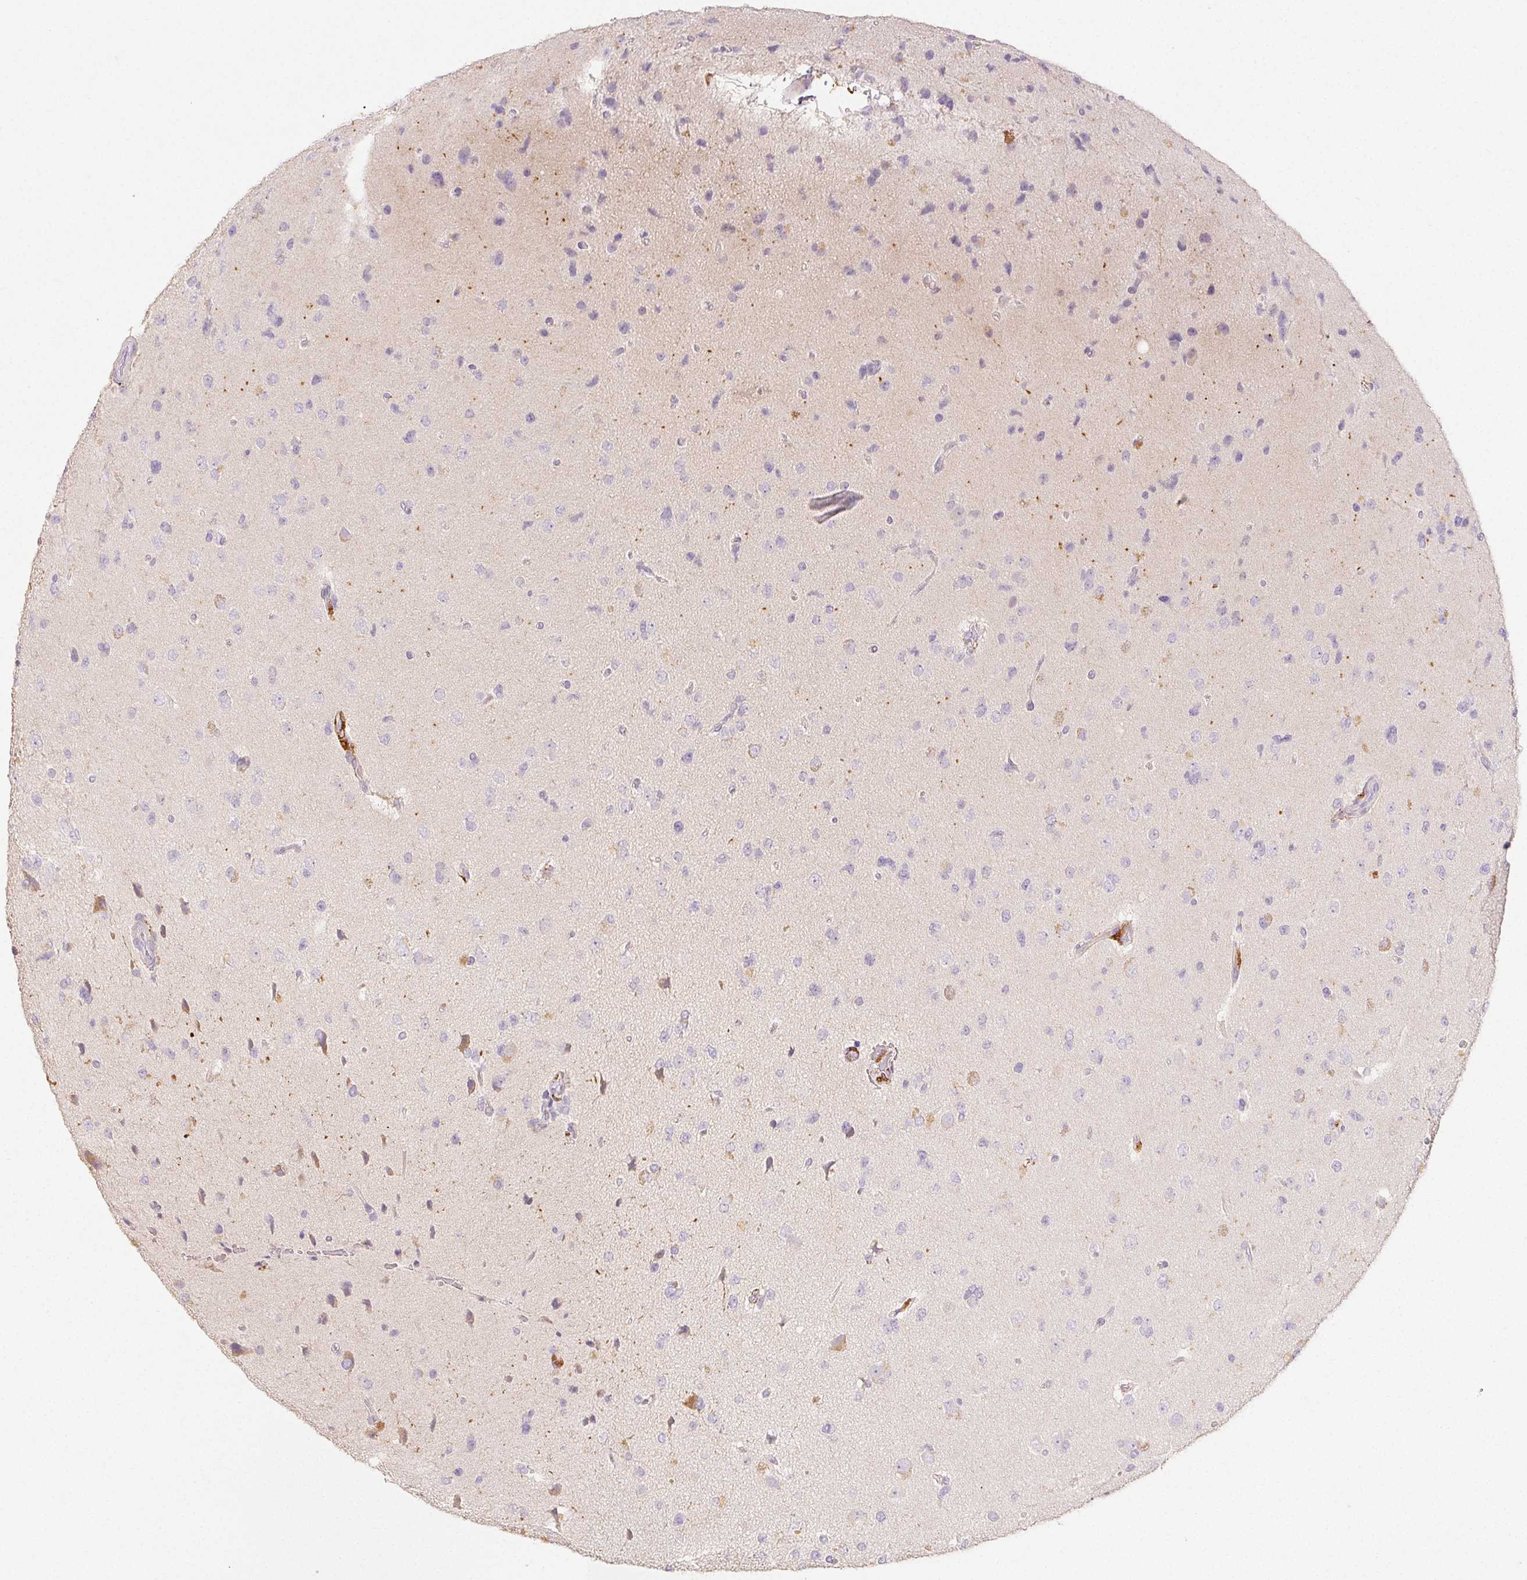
{"staining": {"intensity": "negative", "quantity": "none", "location": "none"}, "tissue": "glioma", "cell_type": "Tumor cells", "image_type": "cancer", "snomed": [{"axis": "morphology", "description": "Glioma, malignant, Low grade"}, {"axis": "topography", "description": "Brain"}], "caption": "This is an immunohistochemistry (IHC) histopathology image of malignant glioma (low-grade). There is no staining in tumor cells.", "gene": "ACVR1B", "patient": {"sex": "female", "age": 55}}